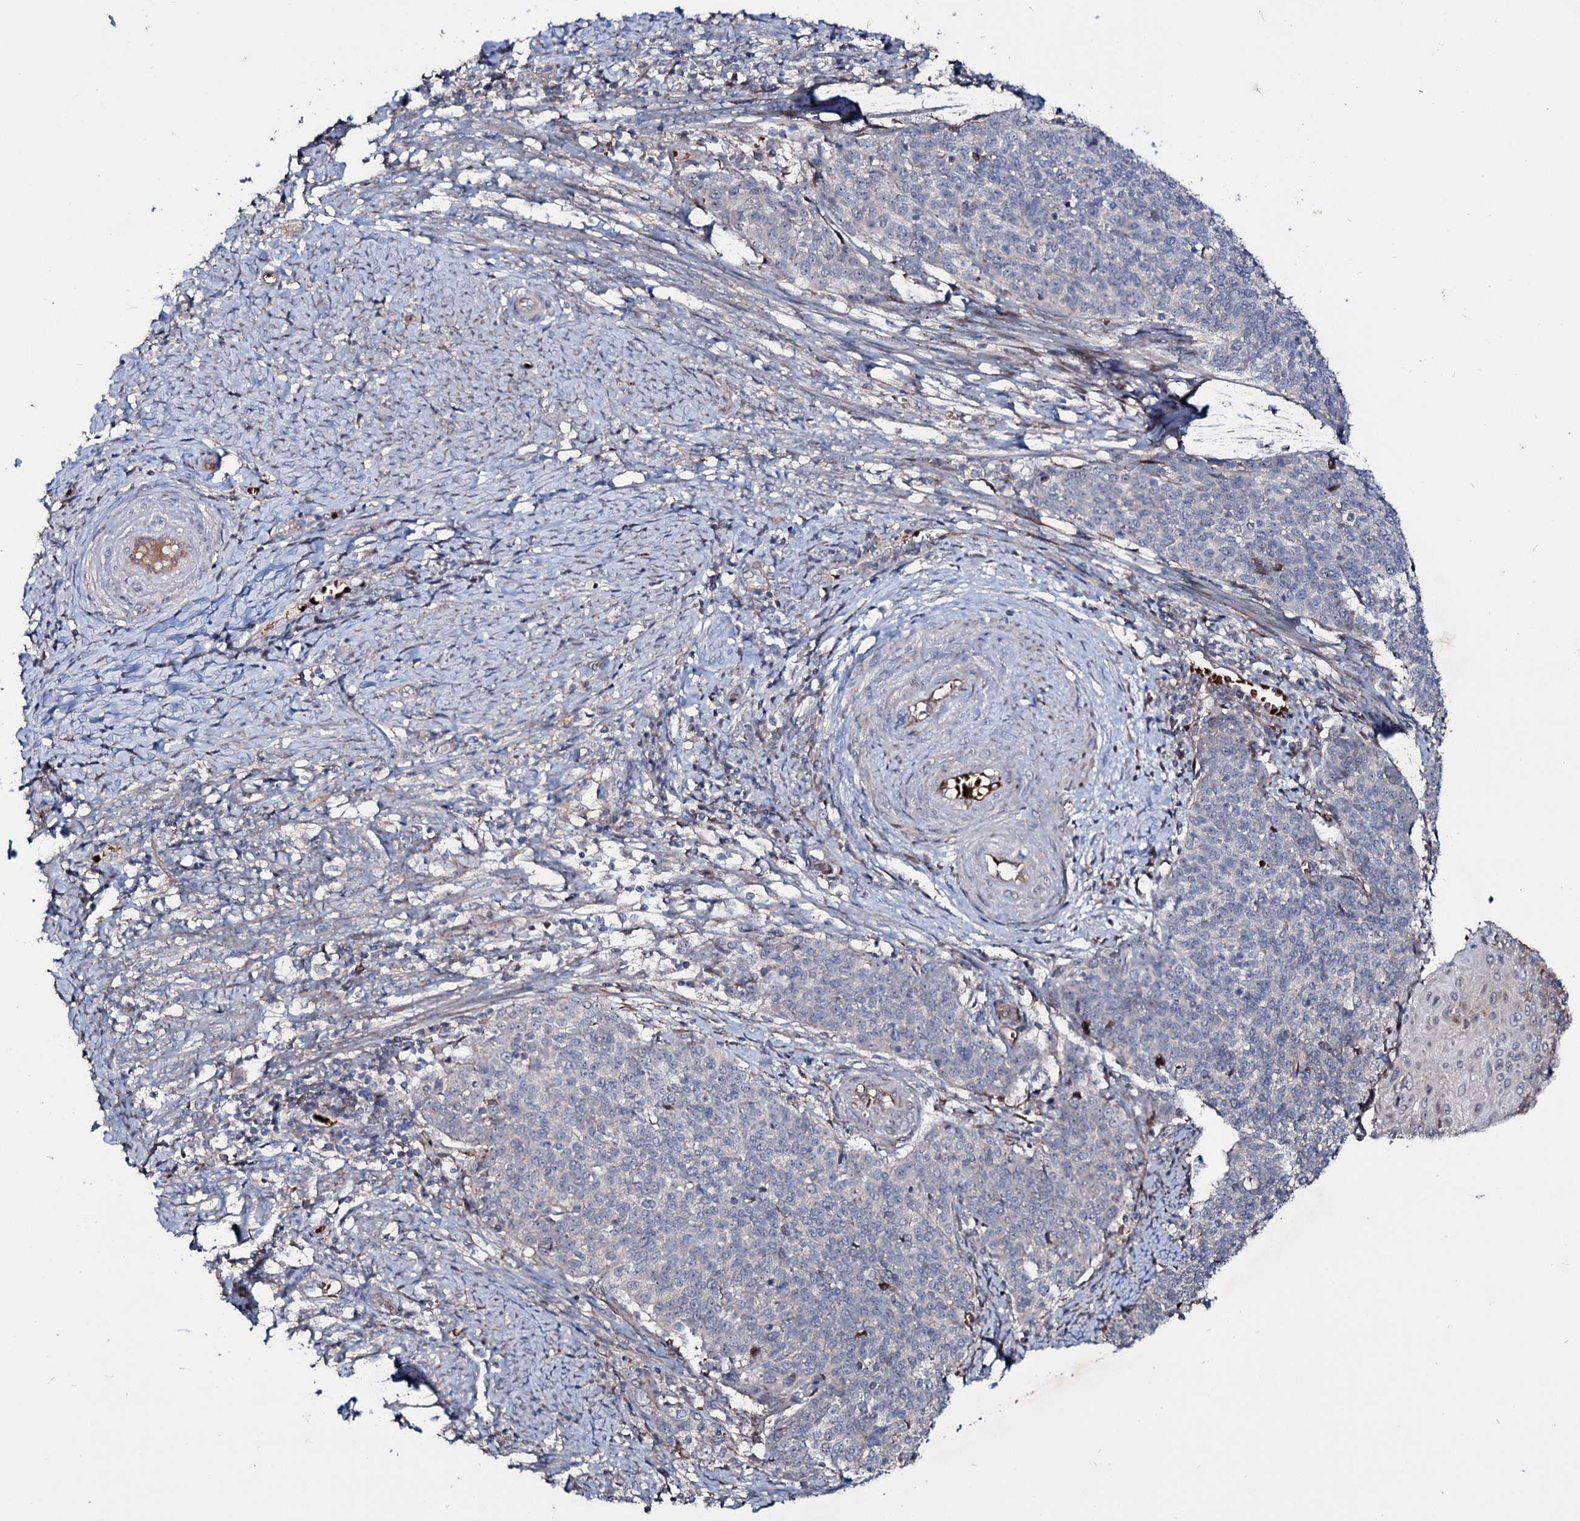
{"staining": {"intensity": "negative", "quantity": "none", "location": "none"}, "tissue": "cervical cancer", "cell_type": "Tumor cells", "image_type": "cancer", "snomed": [{"axis": "morphology", "description": "Squamous cell carcinoma, NOS"}, {"axis": "topography", "description": "Cervix"}], "caption": "Tumor cells are negative for brown protein staining in squamous cell carcinoma (cervical). Nuclei are stained in blue.", "gene": "PTDSS2", "patient": {"sex": "female", "age": 39}}